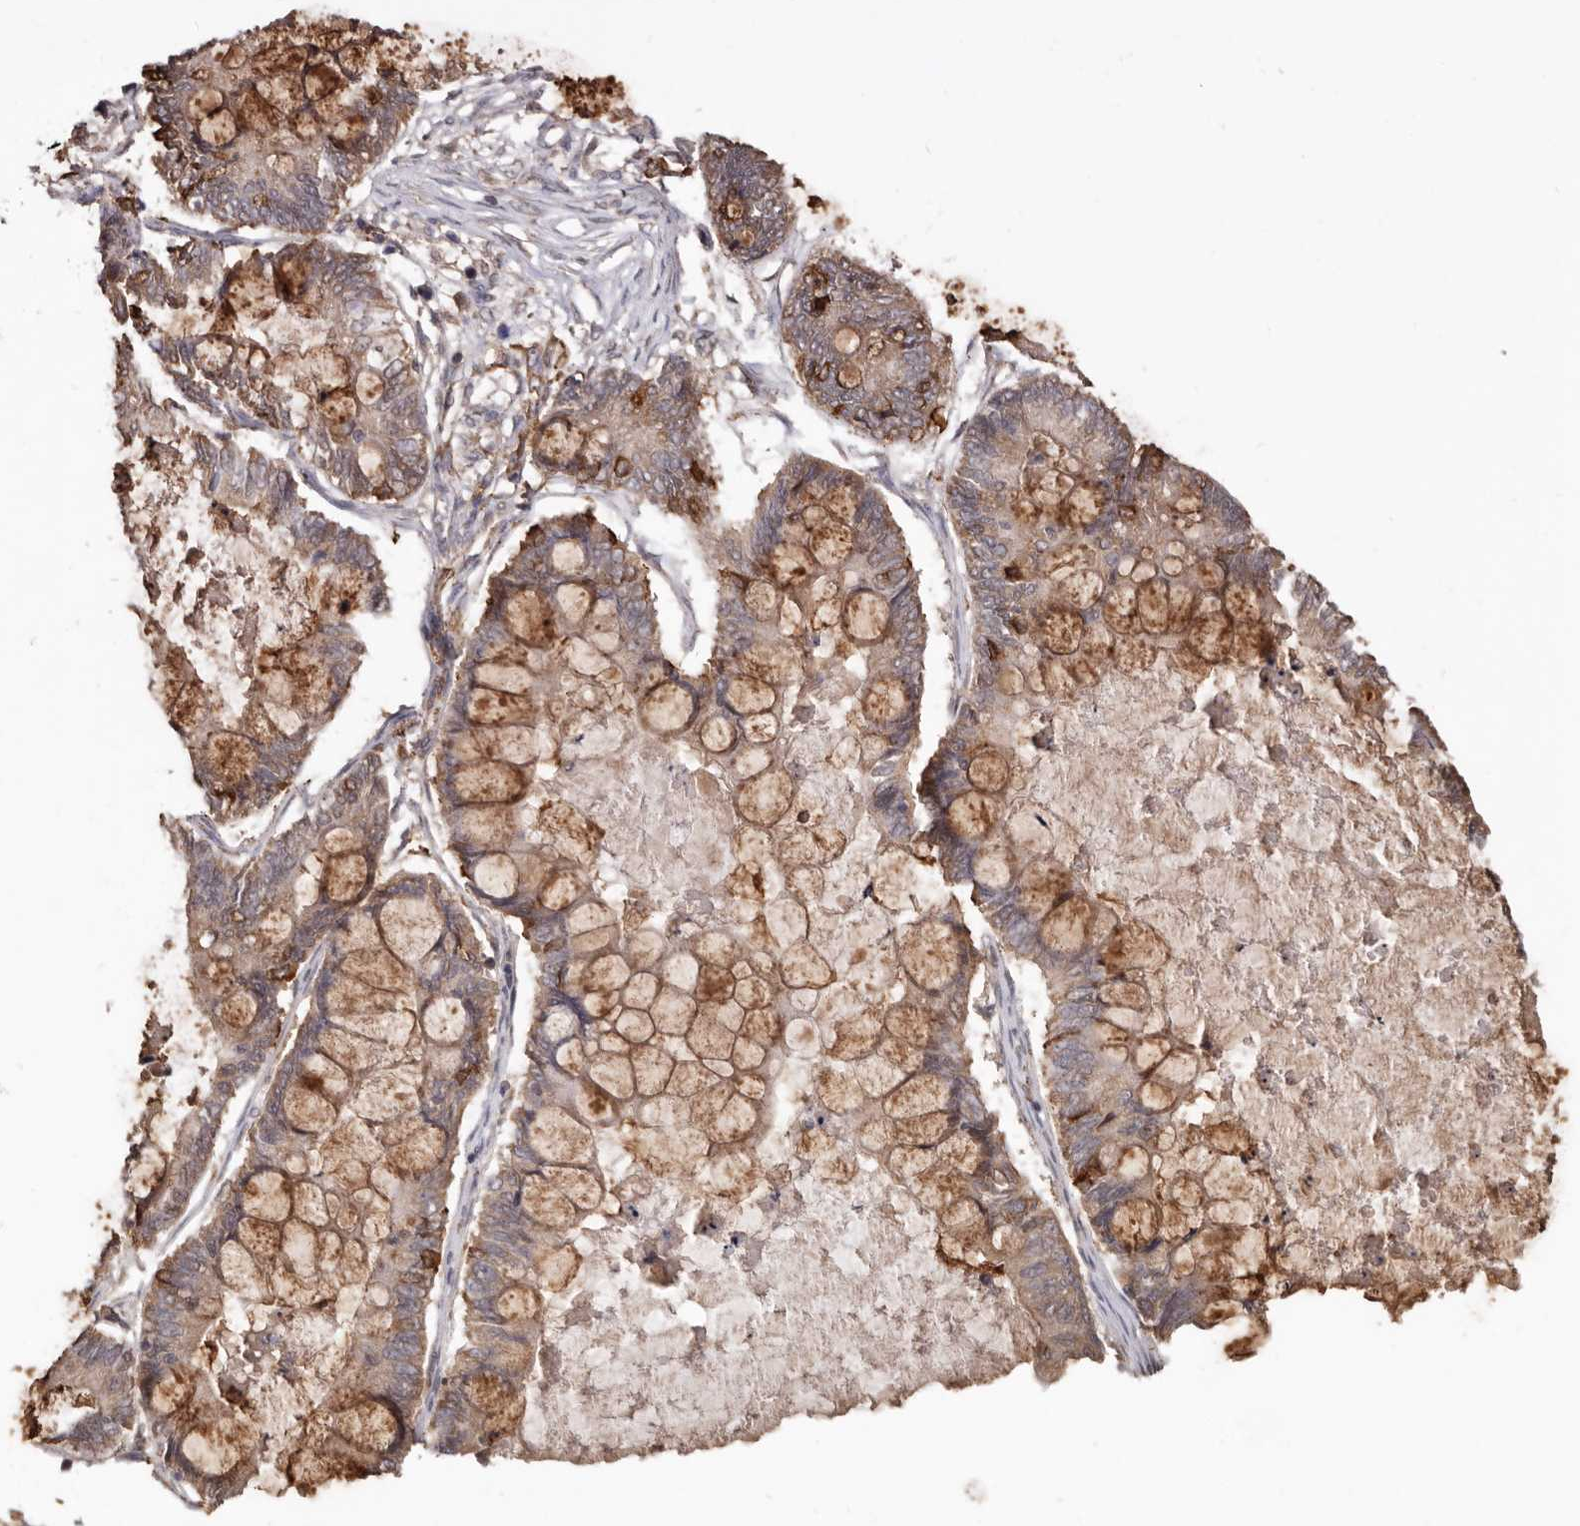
{"staining": {"intensity": "strong", "quantity": "25%-75%", "location": "cytoplasmic/membranous"}, "tissue": "ovarian cancer", "cell_type": "Tumor cells", "image_type": "cancer", "snomed": [{"axis": "morphology", "description": "Cystadenocarcinoma, mucinous, NOS"}, {"axis": "topography", "description": "Ovary"}], "caption": "Immunohistochemistry (IHC) histopathology image of neoplastic tissue: ovarian cancer stained using IHC reveals high levels of strong protein expression localized specifically in the cytoplasmic/membranous of tumor cells, appearing as a cytoplasmic/membranous brown color.", "gene": "RSPO2", "patient": {"sex": "female", "age": 61}}